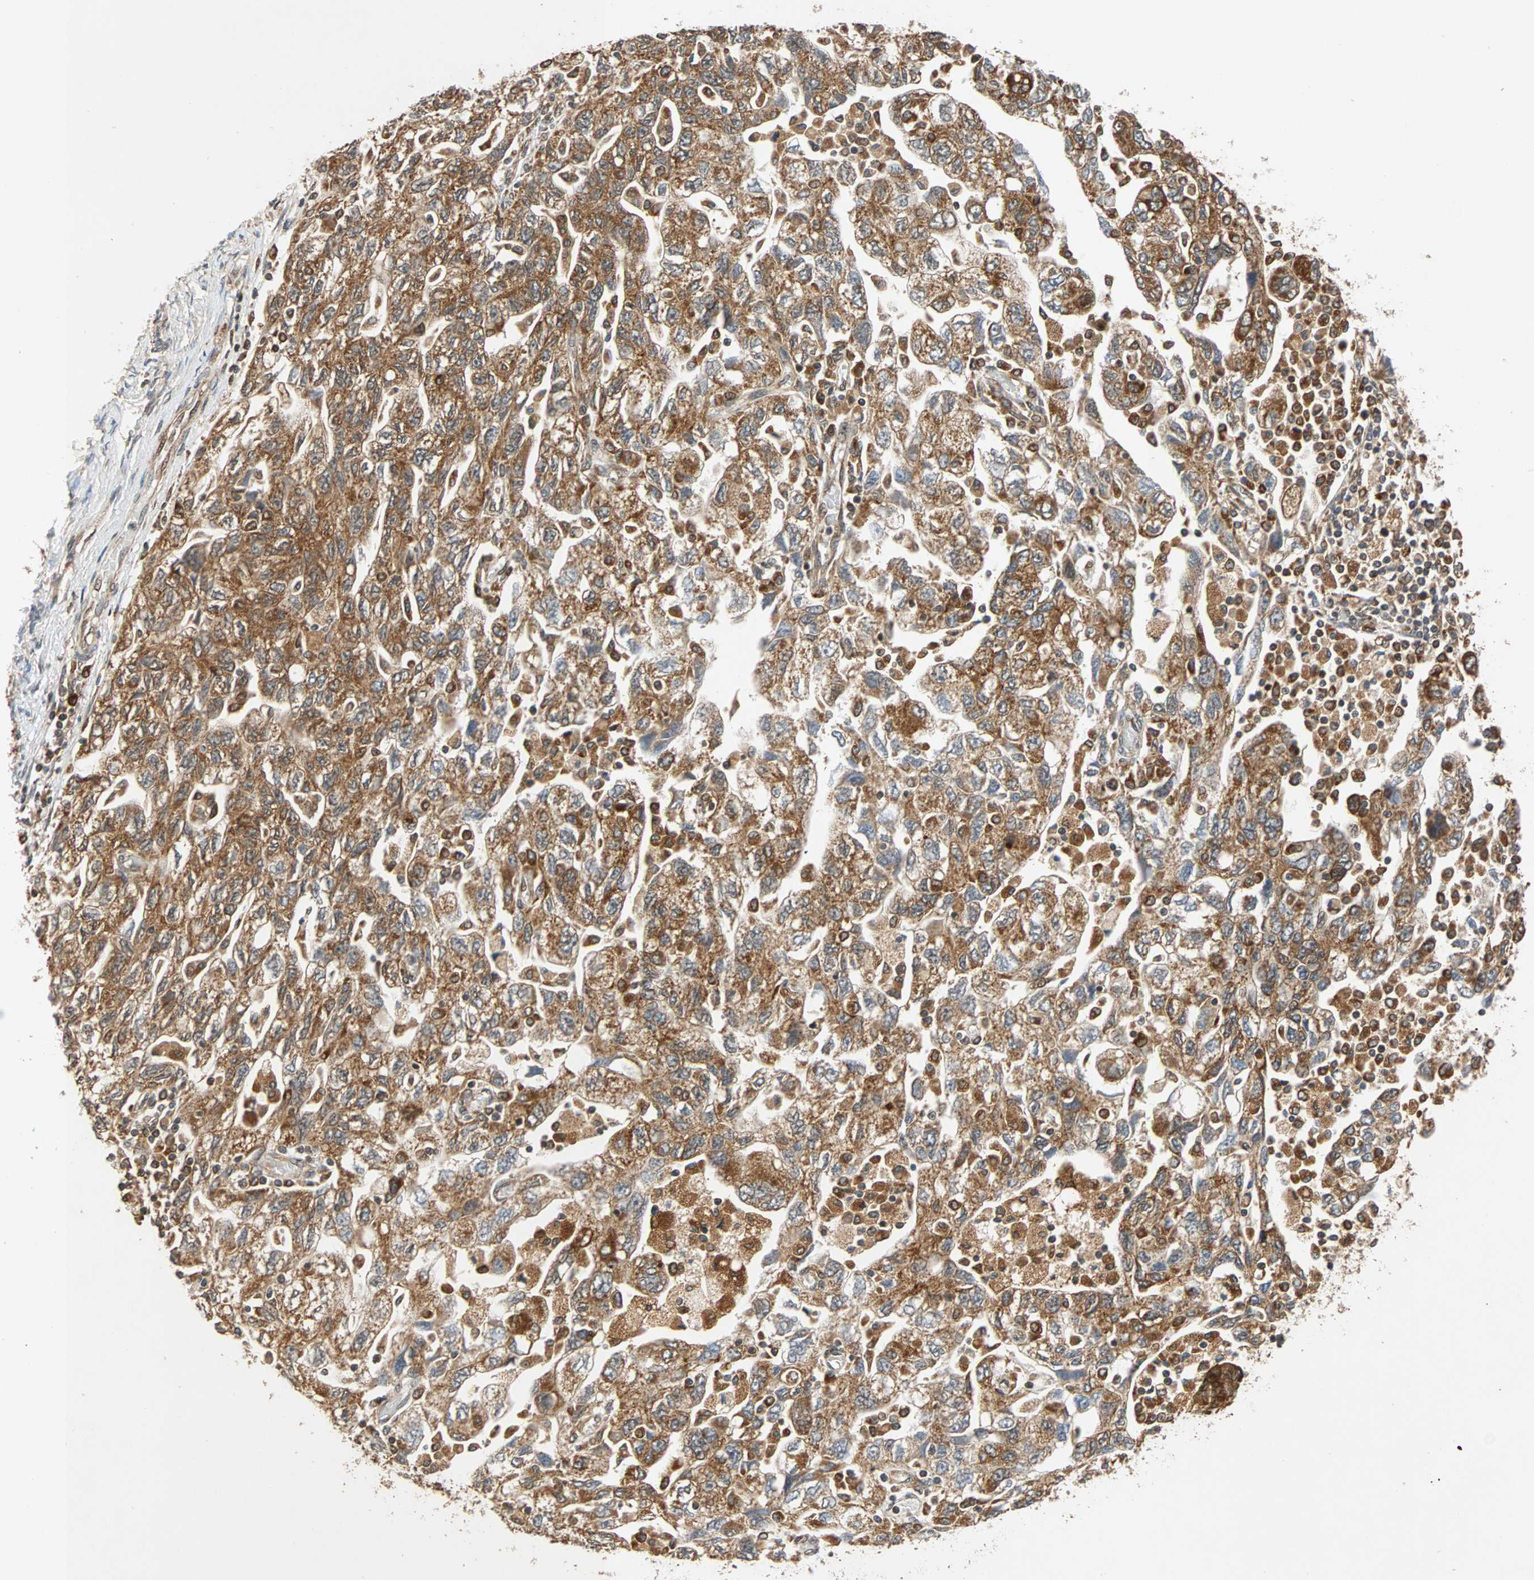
{"staining": {"intensity": "strong", "quantity": ">75%", "location": "cytoplasmic/membranous"}, "tissue": "ovarian cancer", "cell_type": "Tumor cells", "image_type": "cancer", "snomed": [{"axis": "morphology", "description": "Carcinoma, NOS"}, {"axis": "morphology", "description": "Cystadenocarcinoma, serous, NOS"}, {"axis": "topography", "description": "Ovary"}], "caption": "Strong cytoplasmic/membranous staining for a protein is identified in about >75% of tumor cells of ovarian cancer (carcinoma) using IHC.", "gene": "AUP1", "patient": {"sex": "female", "age": 69}}